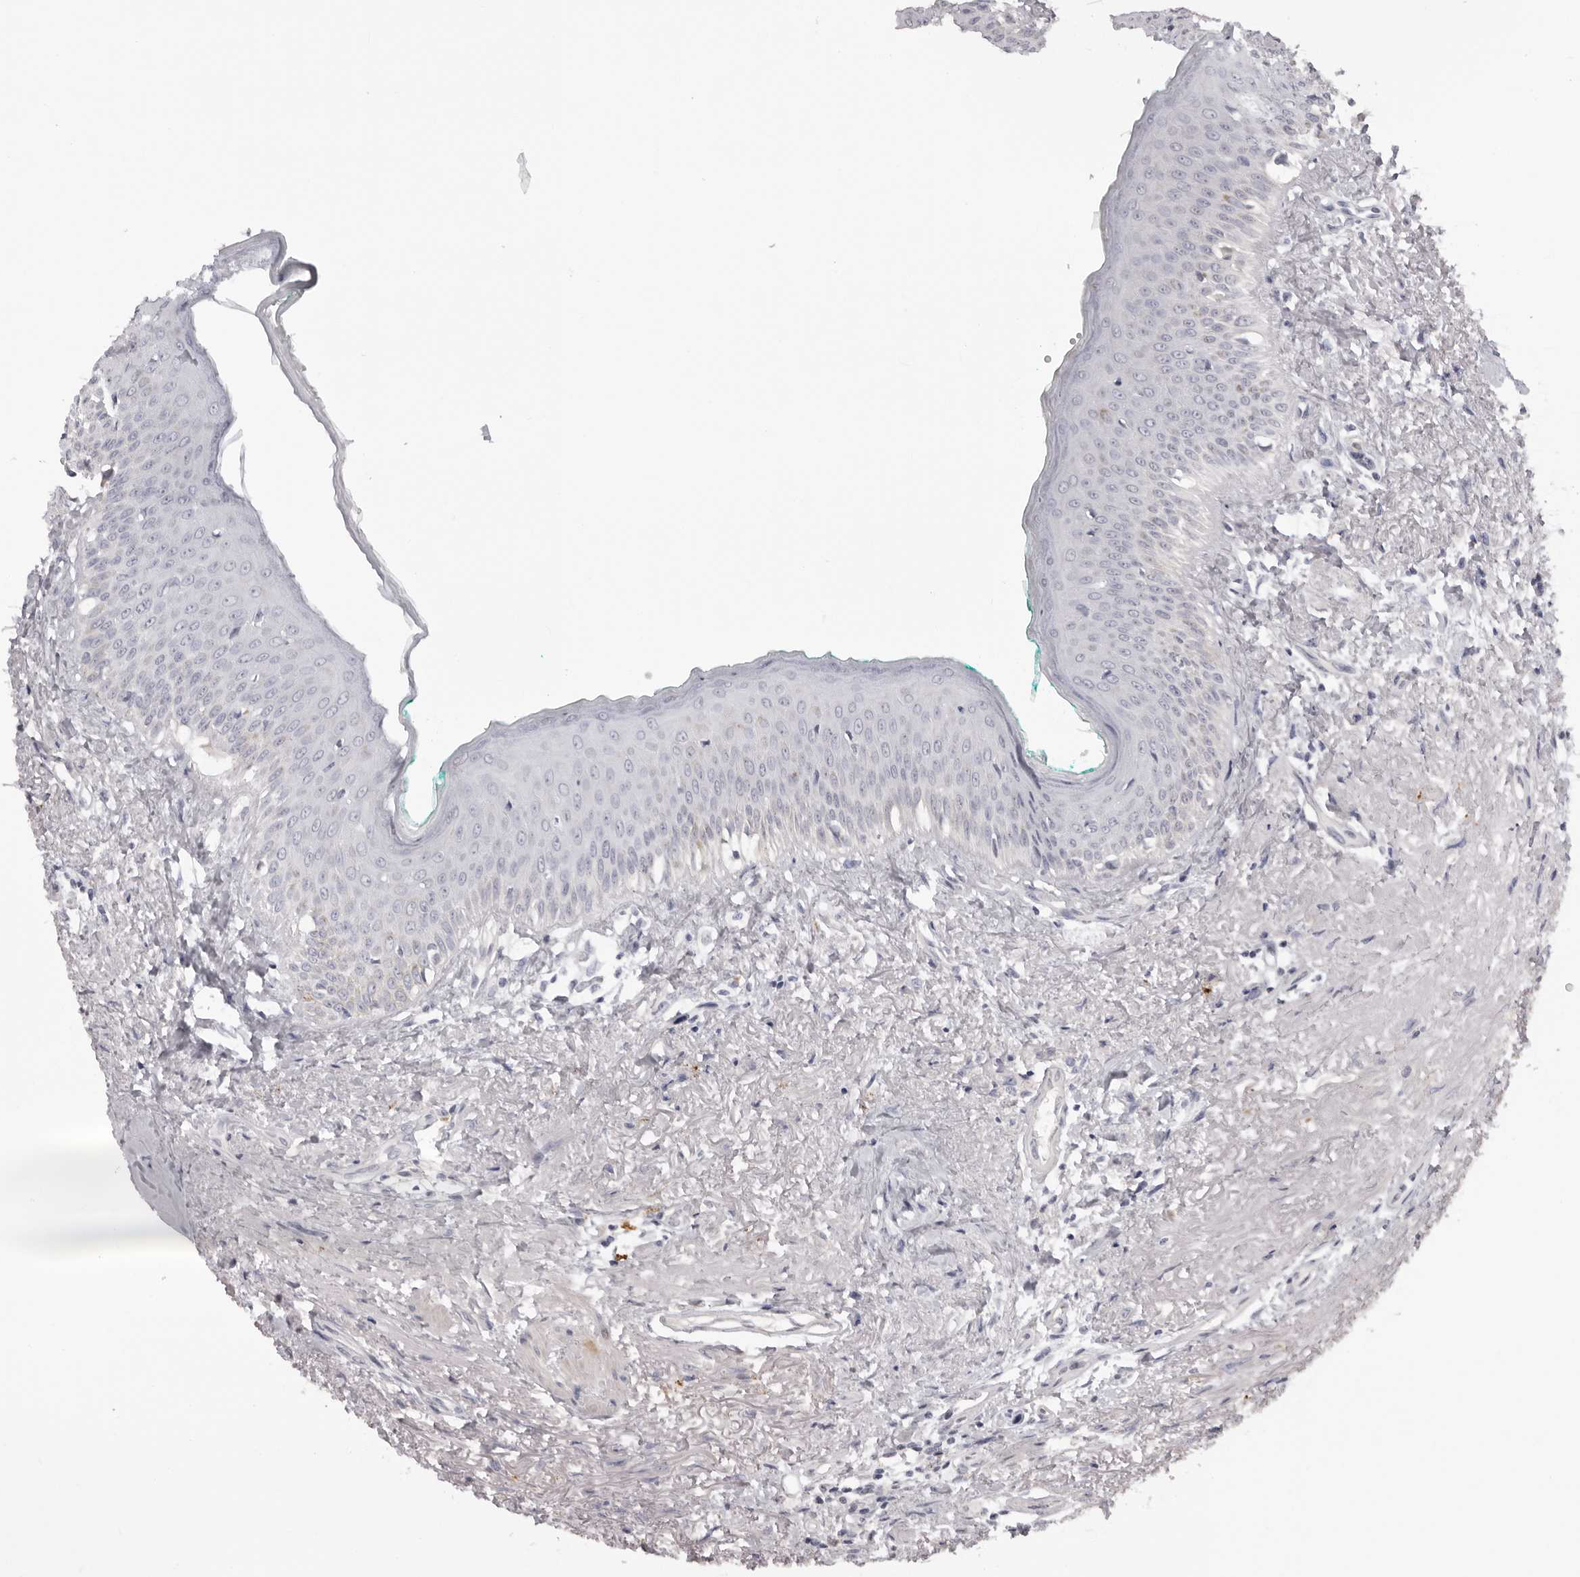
{"staining": {"intensity": "moderate", "quantity": "<25%", "location": "cytoplasmic/membranous"}, "tissue": "oral mucosa", "cell_type": "Squamous epithelial cells", "image_type": "normal", "snomed": [{"axis": "morphology", "description": "Normal tissue, NOS"}, {"axis": "topography", "description": "Oral tissue"}], "caption": "This photomicrograph demonstrates immunohistochemistry staining of unremarkable oral mucosa, with low moderate cytoplasmic/membranous expression in about <25% of squamous epithelial cells.", "gene": "SUGCT", "patient": {"sex": "female", "age": 70}}